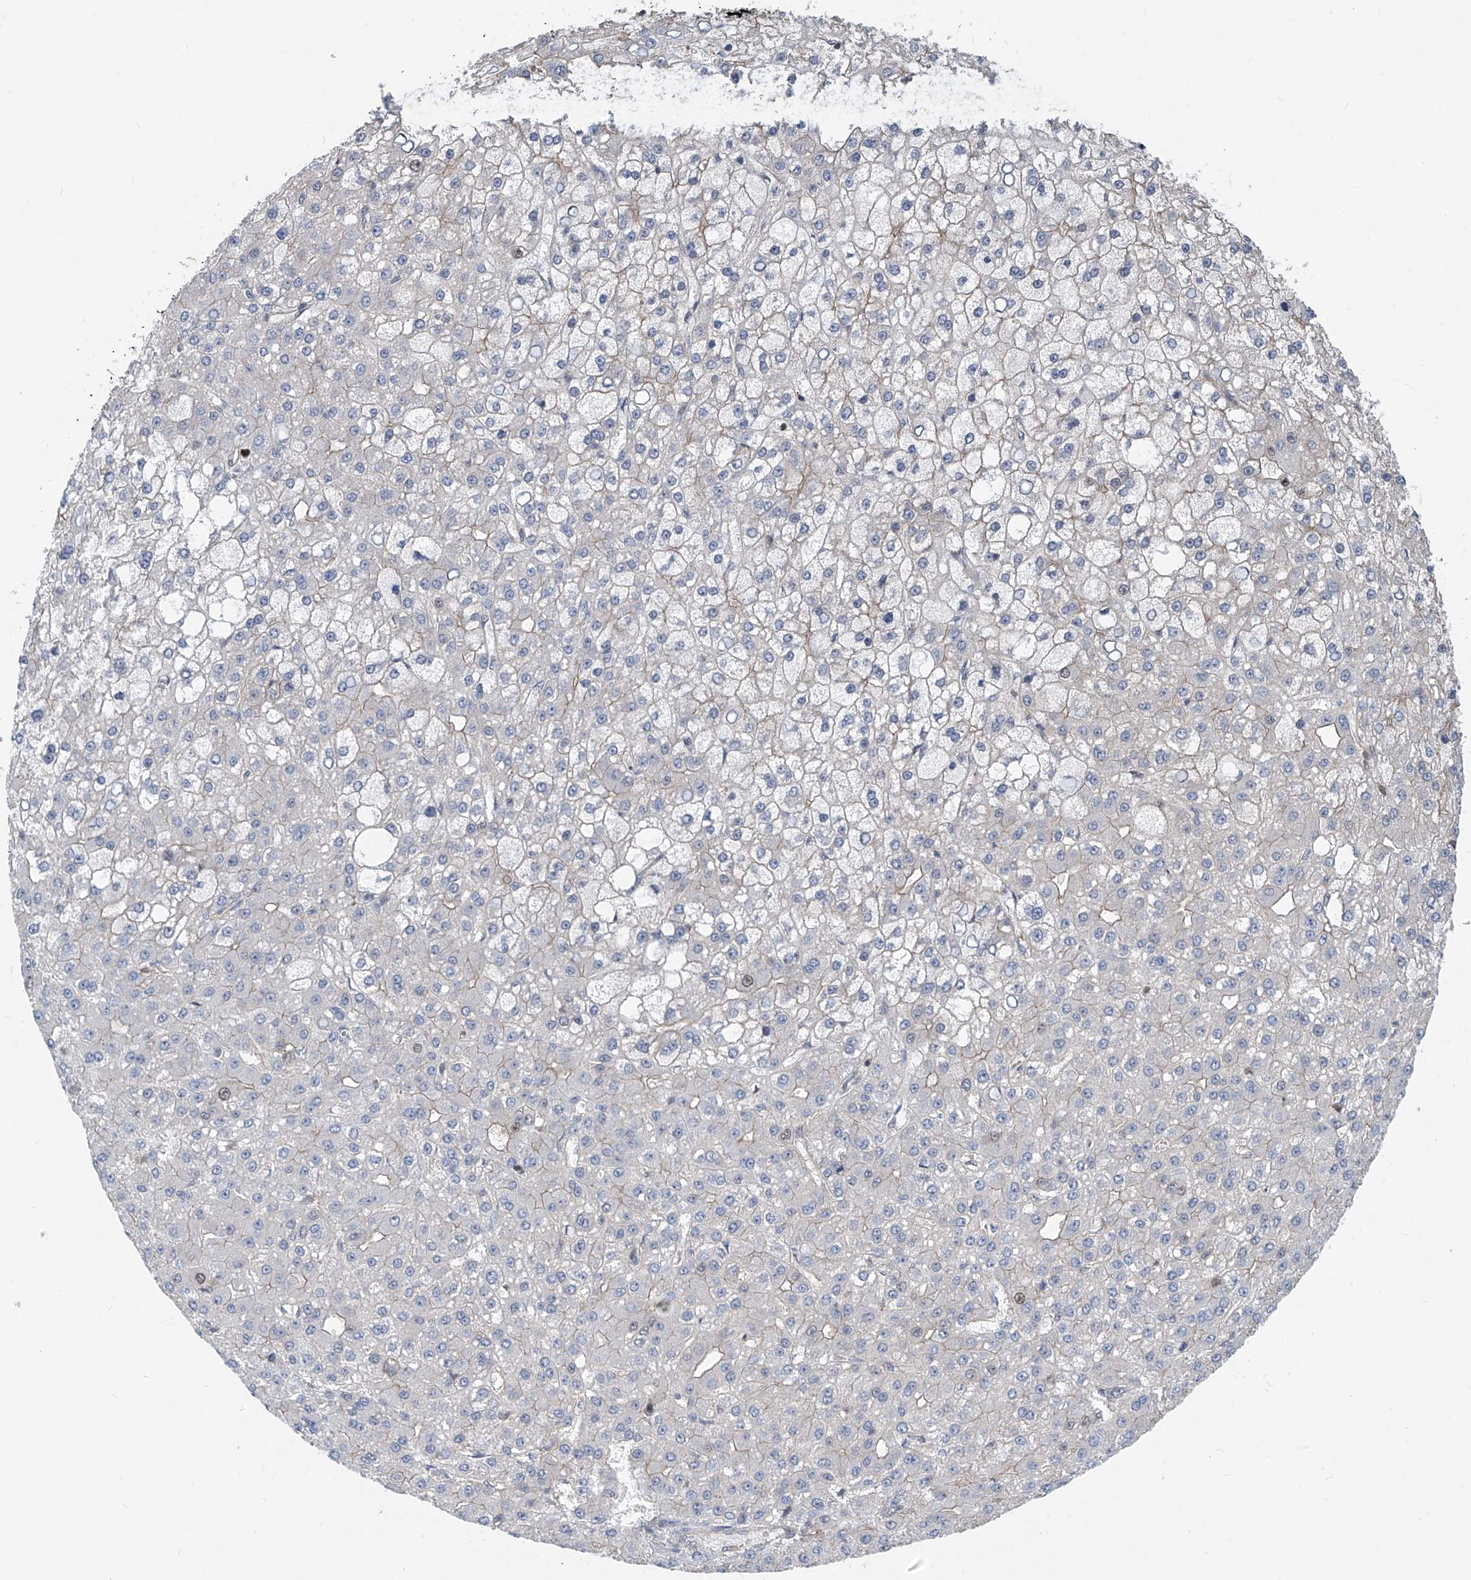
{"staining": {"intensity": "negative", "quantity": "none", "location": "none"}, "tissue": "liver cancer", "cell_type": "Tumor cells", "image_type": "cancer", "snomed": [{"axis": "morphology", "description": "Carcinoma, Hepatocellular, NOS"}, {"axis": "topography", "description": "Liver"}], "caption": "This image is of liver cancer stained with immunohistochemistry to label a protein in brown with the nuclei are counter-stained blue. There is no staining in tumor cells.", "gene": "DNAJC9", "patient": {"sex": "male", "age": 67}}